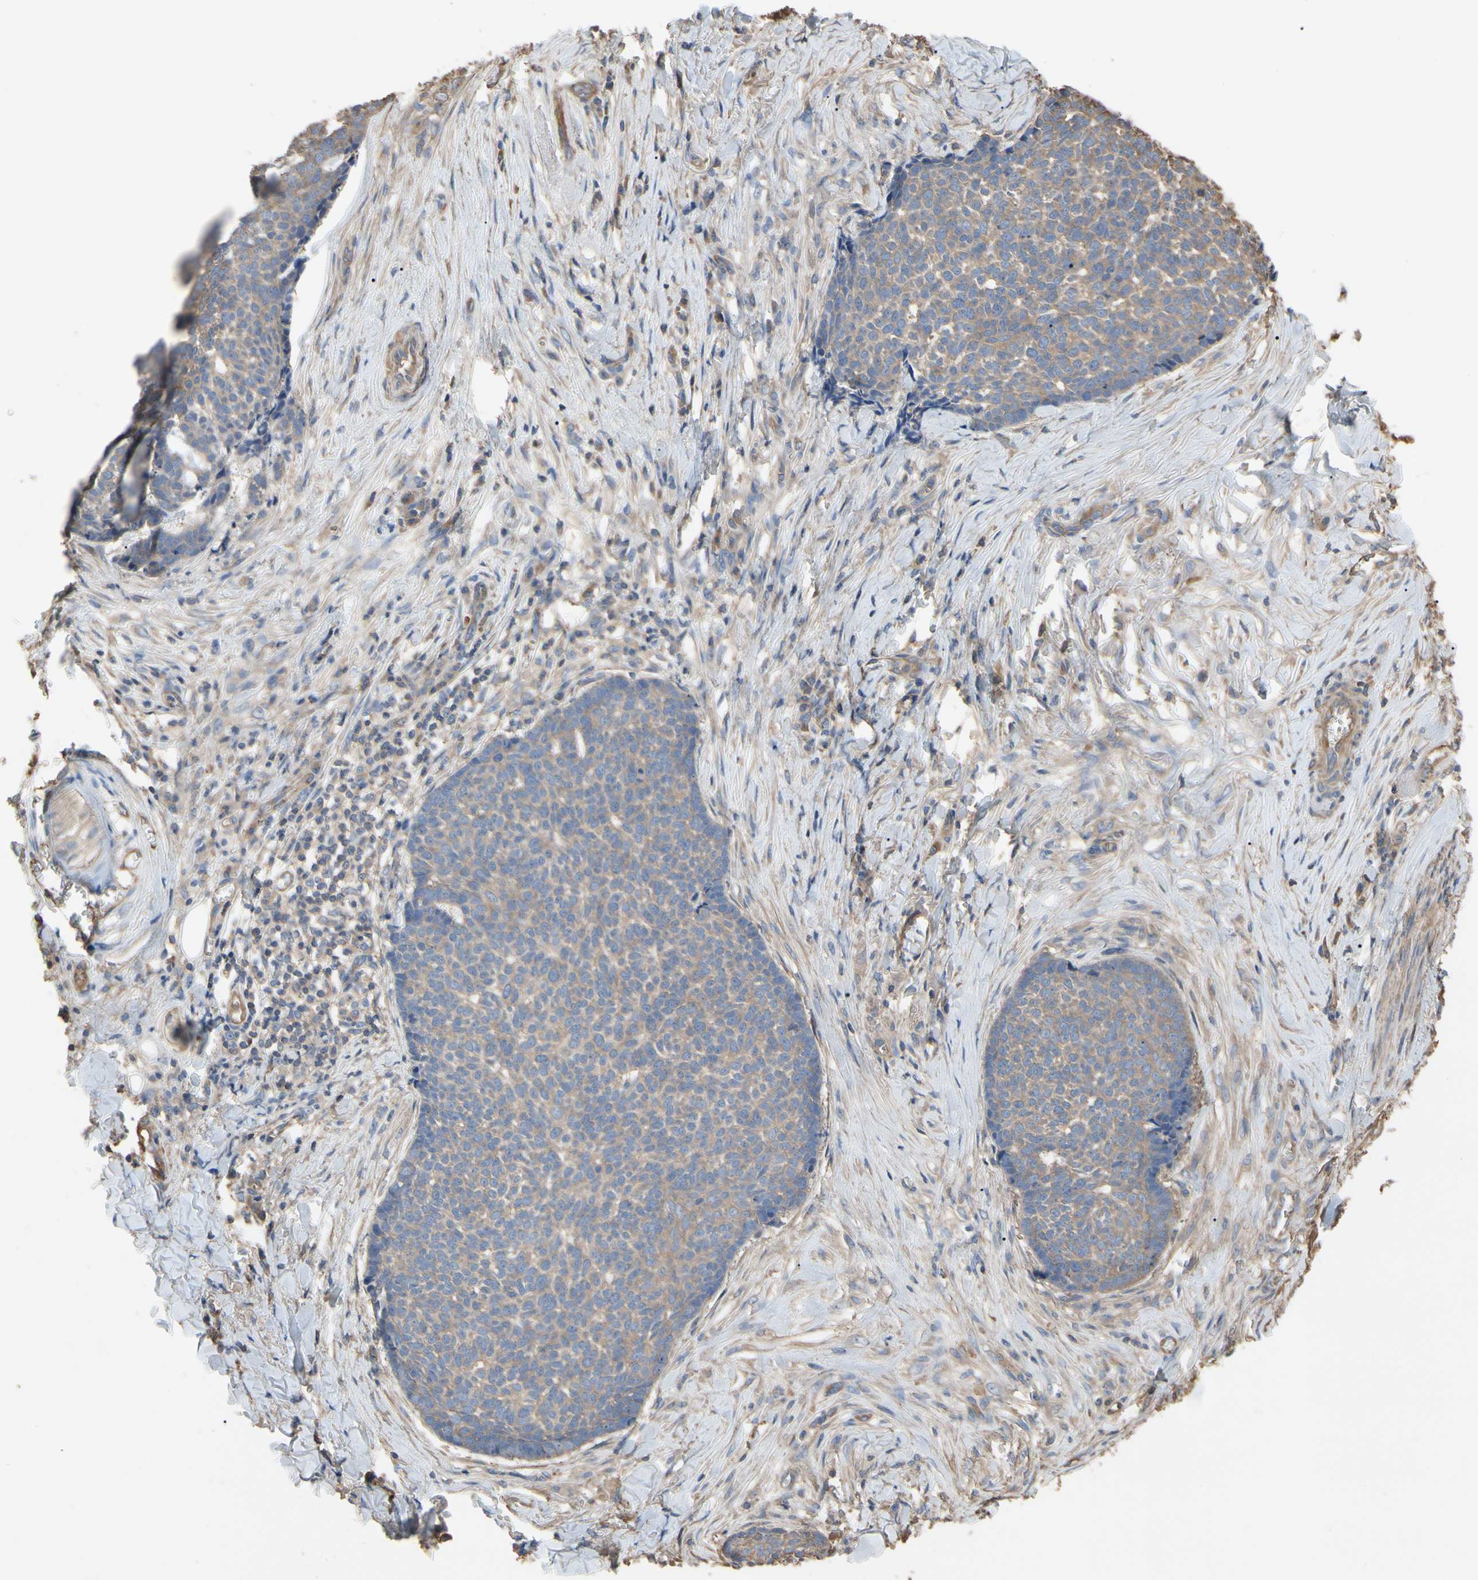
{"staining": {"intensity": "weak", "quantity": ">75%", "location": "cytoplasmic/membranous"}, "tissue": "skin cancer", "cell_type": "Tumor cells", "image_type": "cancer", "snomed": [{"axis": "morphology", "description": "Basal cell carcinoma"}, {"axis": "topography", "description": "Skin"}], "caption": "Human skin cancer (basal cell carcinoma) stained for a protein (brown) reveals weak cytoplasmic/membranous positive expression in approximately >75% of tumor cells.", "gene": "PDZK1", "patient": {"sex": "male", "age": 84}}